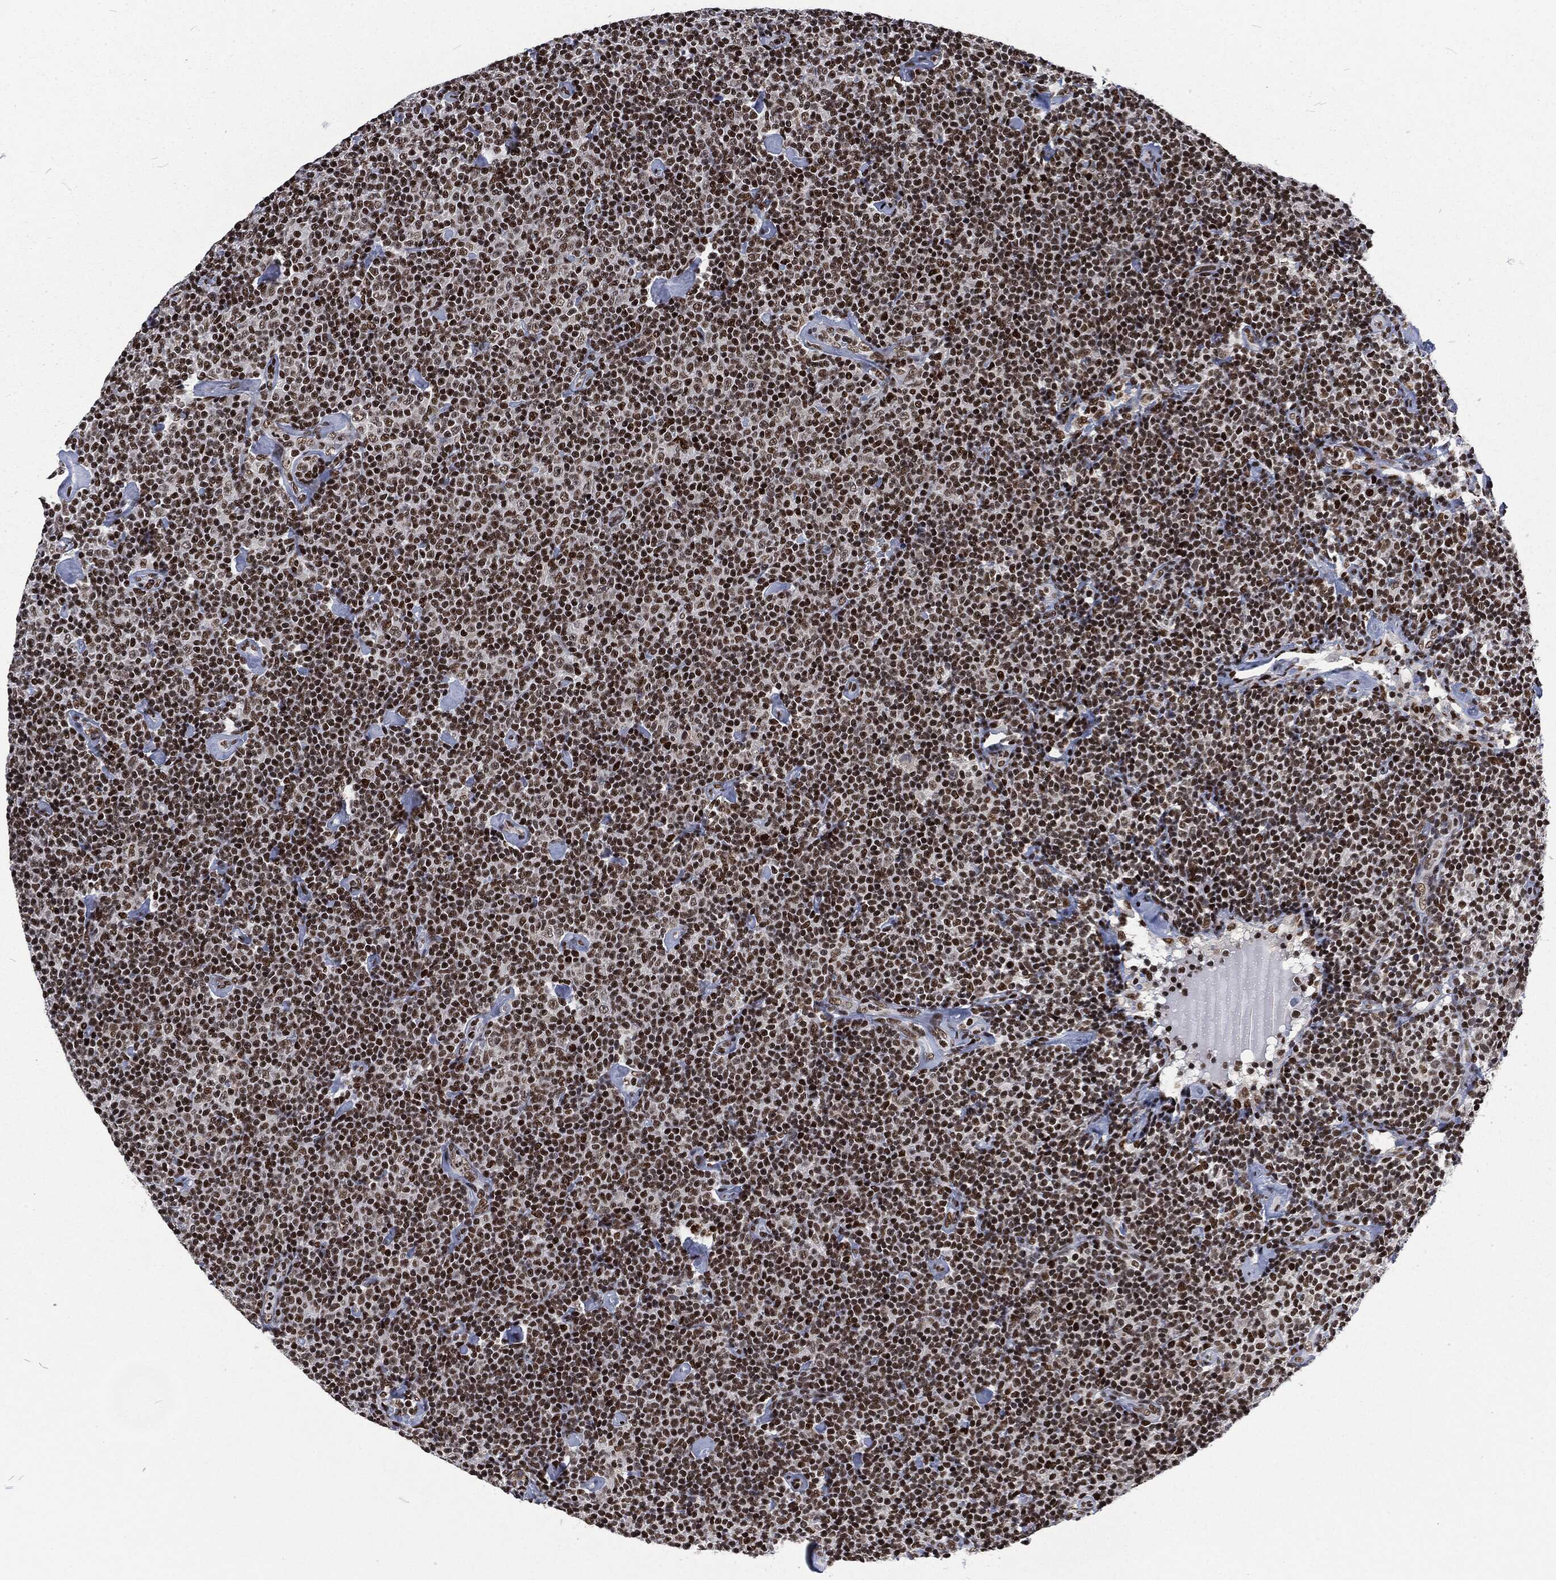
{"staining": {"intensity": "strong", "quantity": "25%-75%", "location": "nuclear"}, "tissue": "lymphoma", "cell_type": "Tumor cells", "image_type": "cancer", "snomed": [{"axis": "morphology", "description": "Malignant lymphoma, non-Hodgkin's type, Low grade"}, {"axis": "topography", "description": "Lymph node"}], "caption": "Strong nuclear expression for a protein is present in approximately 25%-75% of tumor cells of malignant lymphoma, non-Hodgkin's type (low-grade) using IHC.", "gene": "DCPS", "patient": {"sex": "male", "age": 81}}